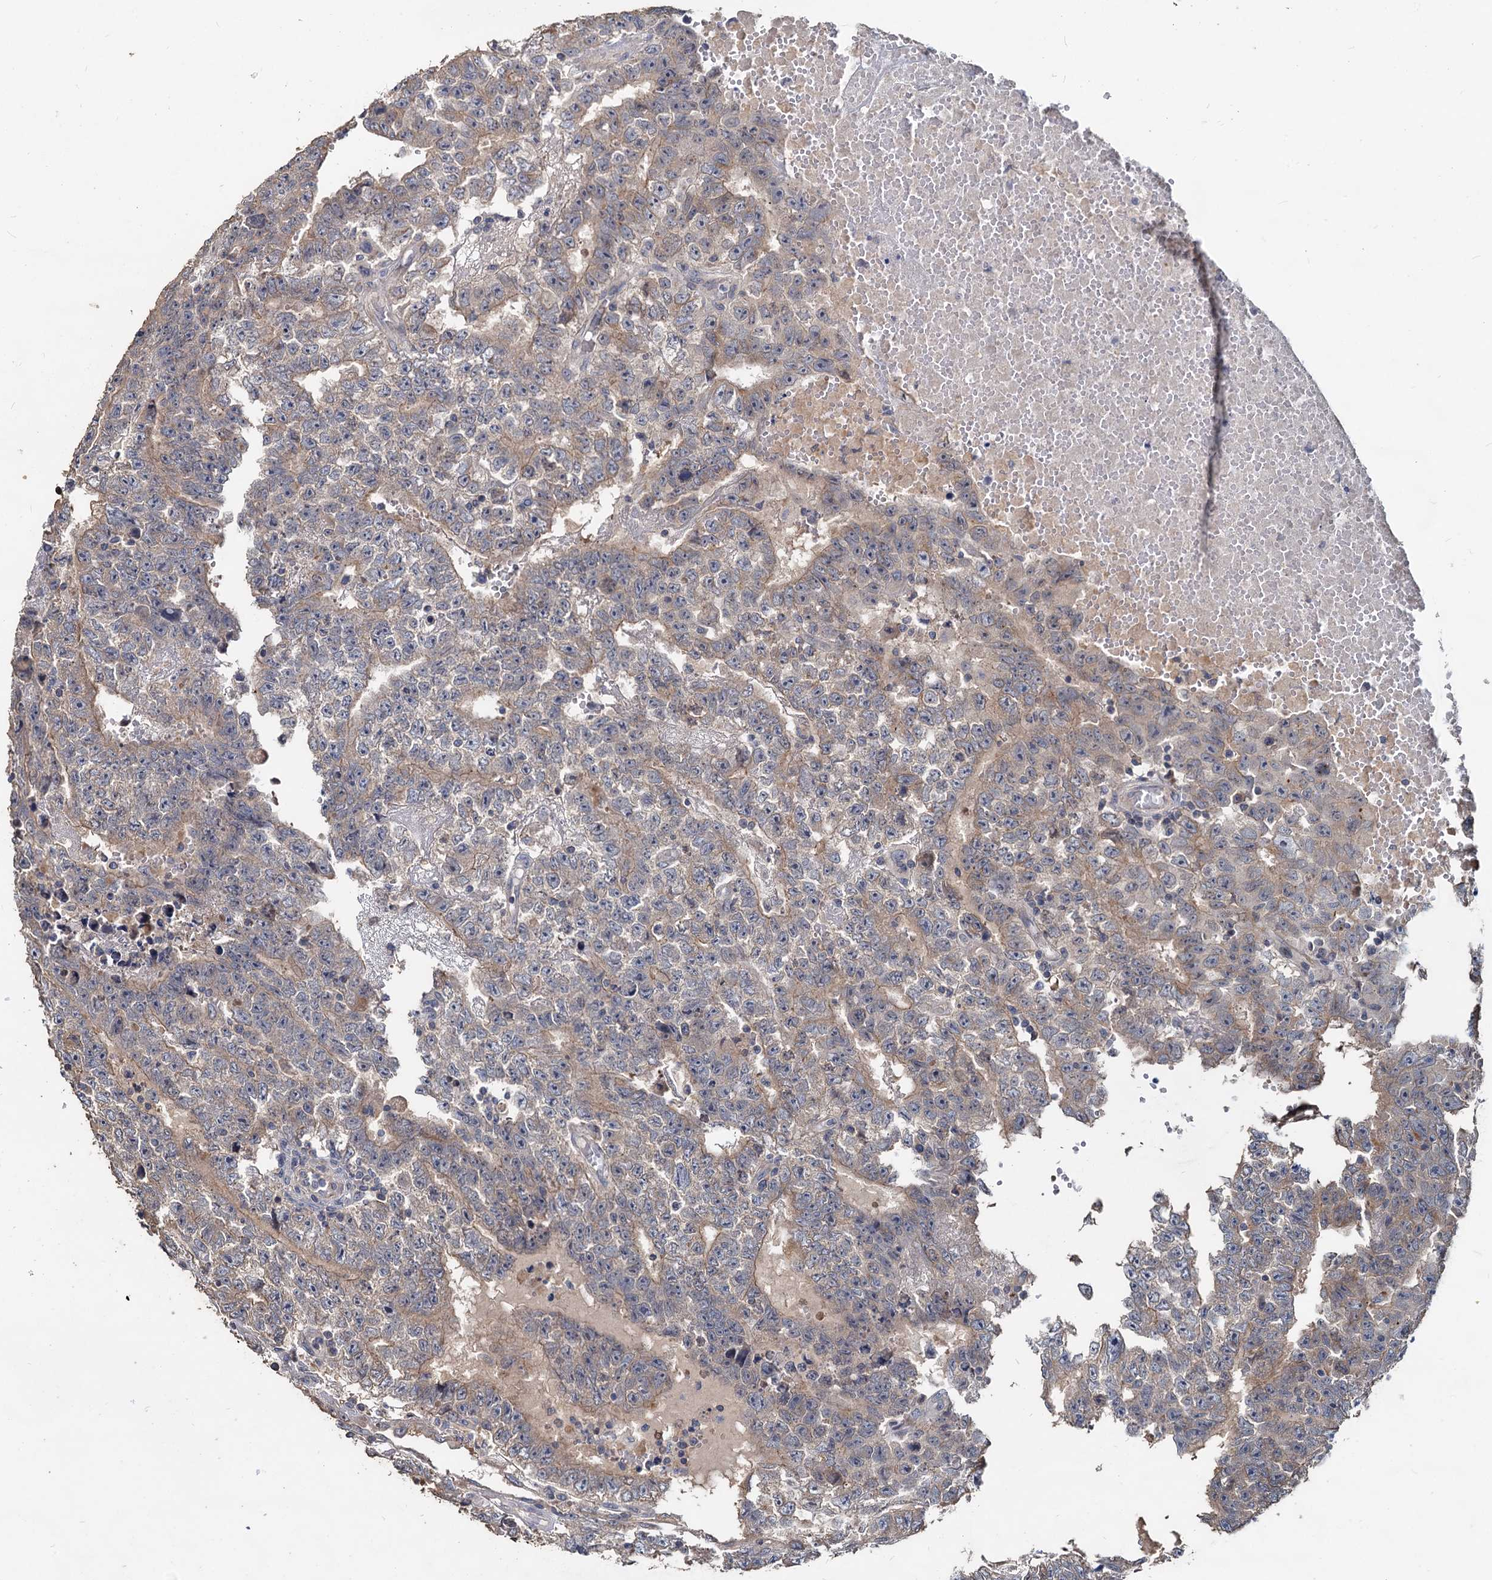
{"staining": {"intensity": "weak", "quantity": "25%-75%", "location": "cytoplasmic/membranous"}, "tissue": "testis cancer", "cell_type": "Tumor cells", "image_type": "cancer", "snomed": [{"axis": "morphology", "description": "Carcinoma, Embryonal, NOS"}, {"axis": "topography", "description": "Testis"}], "caption": "Weak cytoplasmic/membranous expression is identified in approximately 25%-75% of tumor cells in testis cancer. The staining was performed using DAB (3,3'-diaminobenzidine) to visualize the protein expression in brown, while the nuclei were stained in blue with hematoxylin (Magnification: 20x).", "gene": "DEPDC4", "patient": {"sex": "male", "age": 25}}